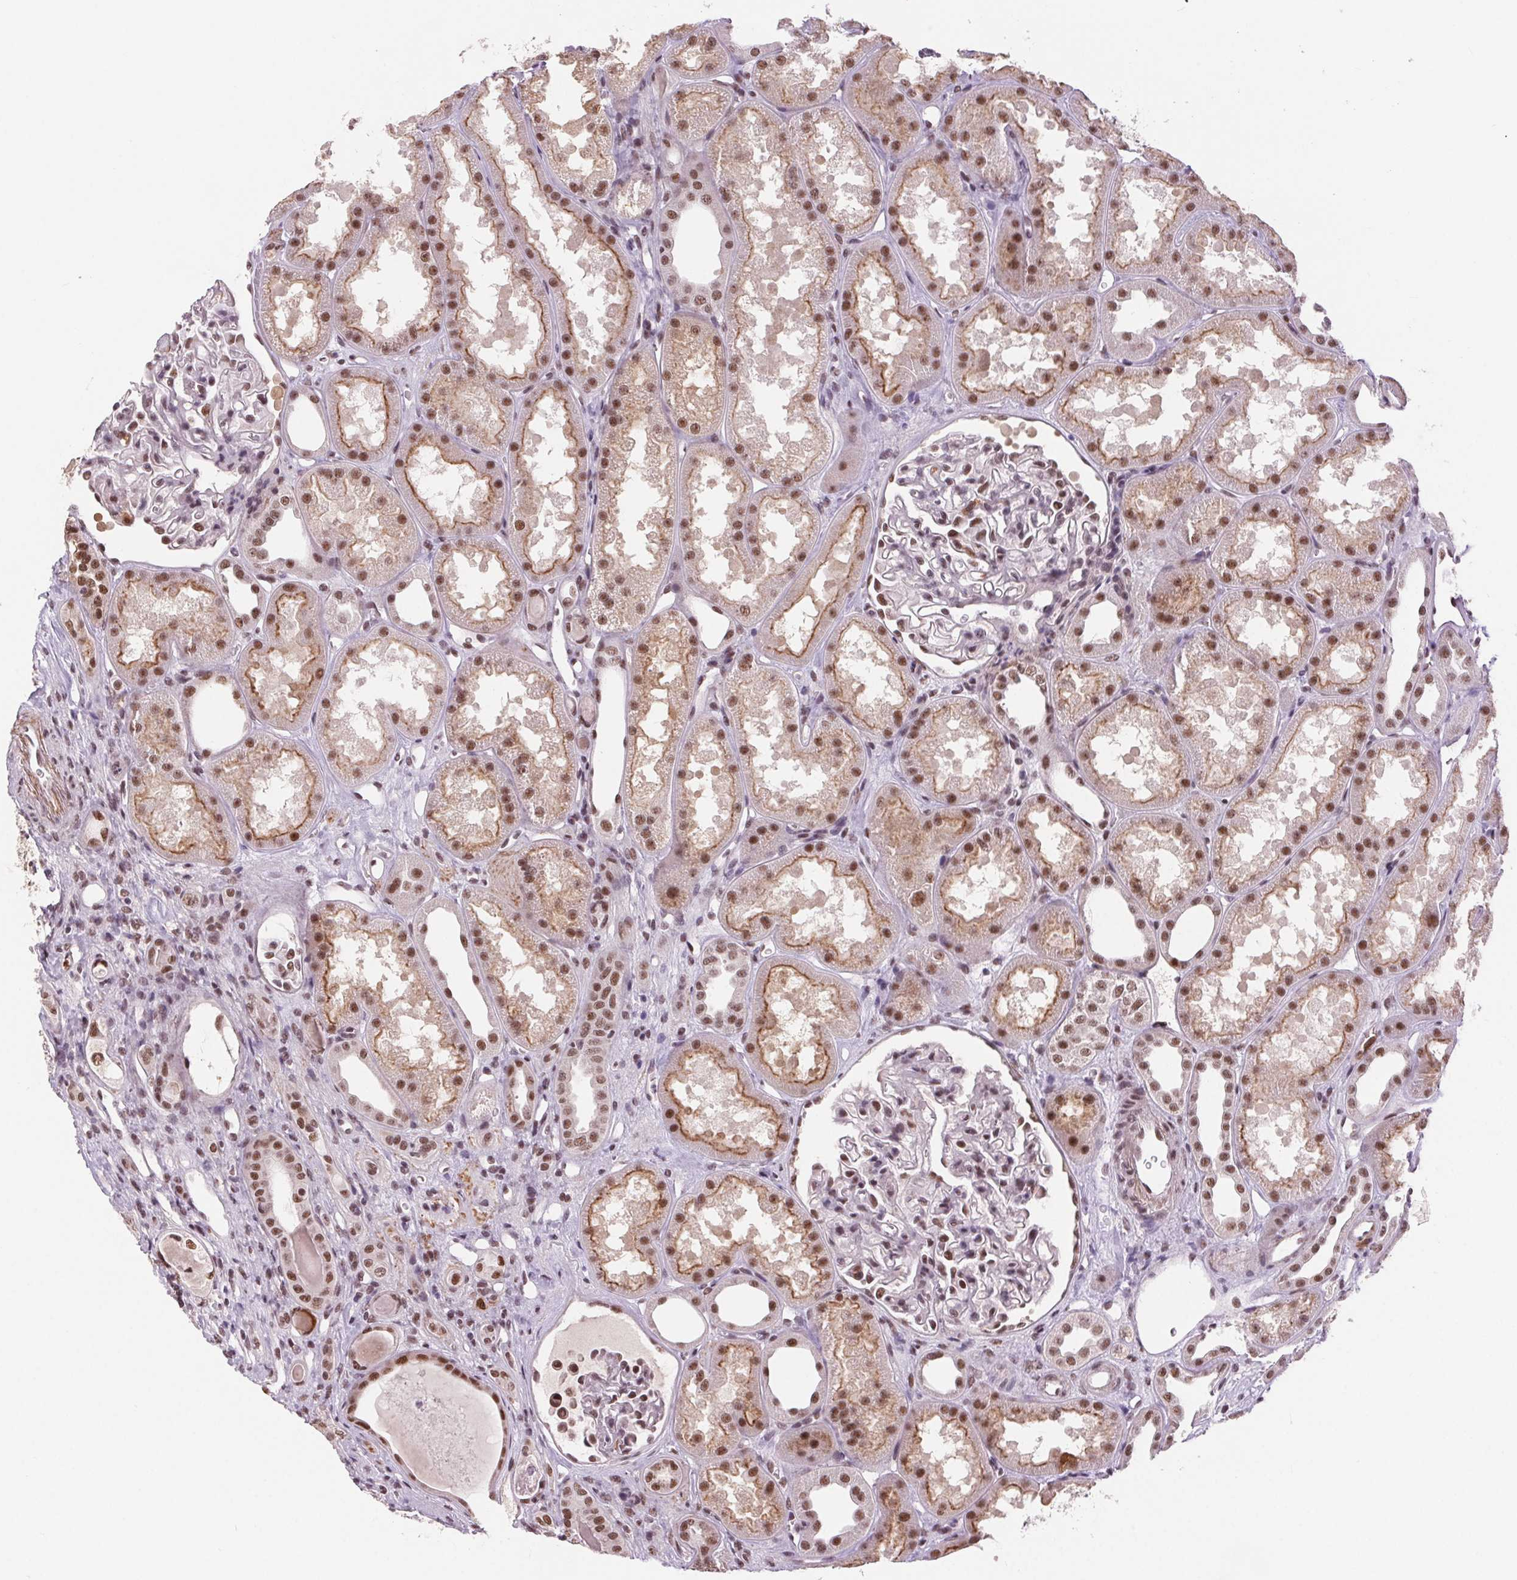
{"staining": {"intensity": "weak", "quantity": "25%-75%", "location": "nuclear"}, "tissue": "kidney", "cell_type": "Cells in glomeruli", "image_type": "normal", "snomed": [{"axis": "morphology", "description": "Normal tissue, NOS"}, {"axis": "topography", "description": "Kidney"}], "caption": "Weak nuclear expression for a protein is appreciated in about 25%-75% of cells in glomeruli of benign kidney using IHC.", "gene": "CD2BP2", "patient": {"sex": "male", "age": 61}}